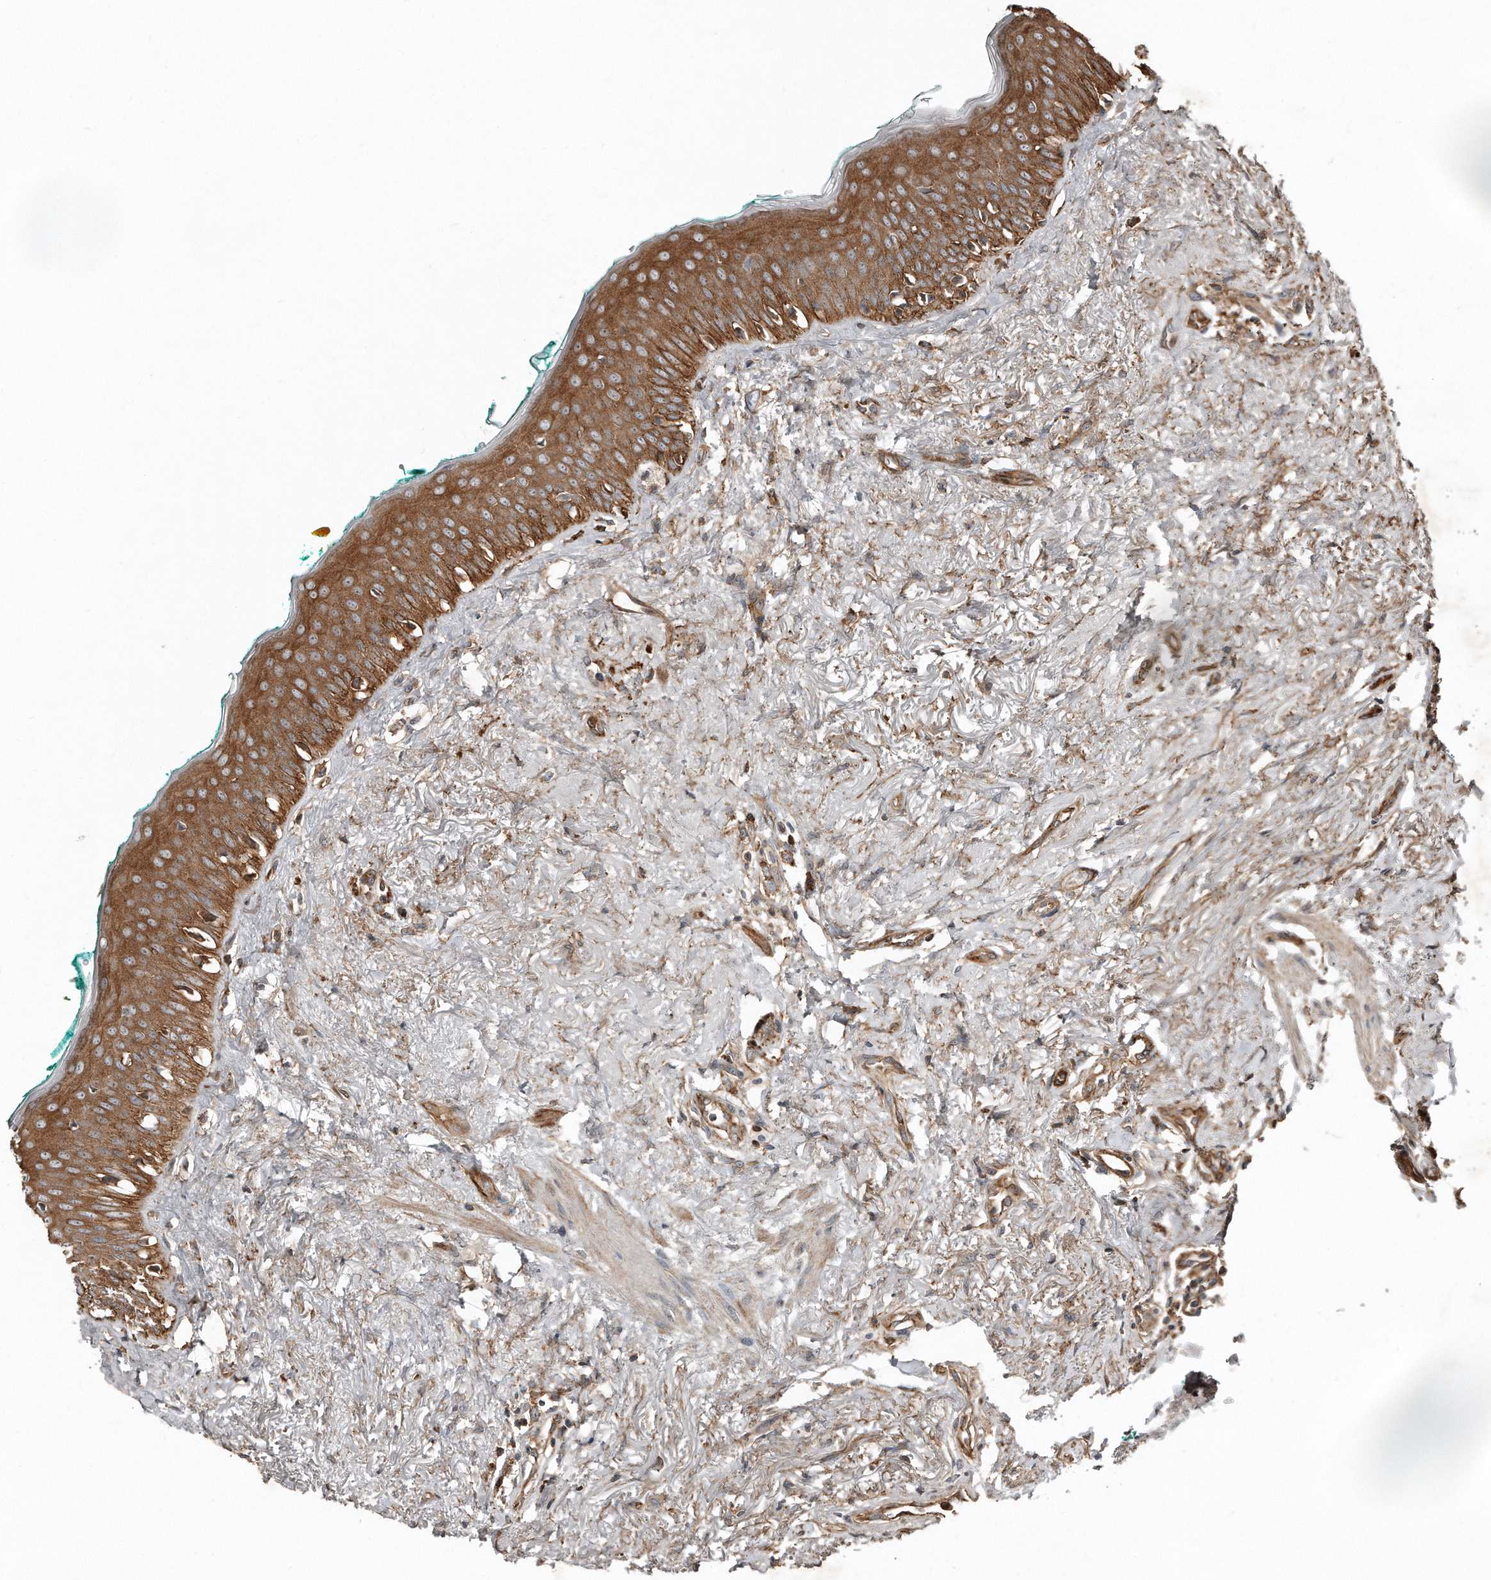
{"staining": {"intensity": "strong", "quantity": ">75%", "location": "cytoplasmic/membranous"}, "tissue": "oral mucosa", "cell_type": "Squamous epithelial cells", "image_type": "normal", "snomed": [{"axis": "morphology", "description": "Normal tissue, NOS"}, {"axis": "topography", "description": "Oral tissue"}], "caption": "Protein positivity by immunohistochemistry exhibits strong cytoplasmic/membranous staining in approximately >75% of squamous epithelial cells in unremarkable oral mucosa. Nuclei are stained in blue.", "gene": "SNAP47", "patient": {"sex": "female", "age": 70}}